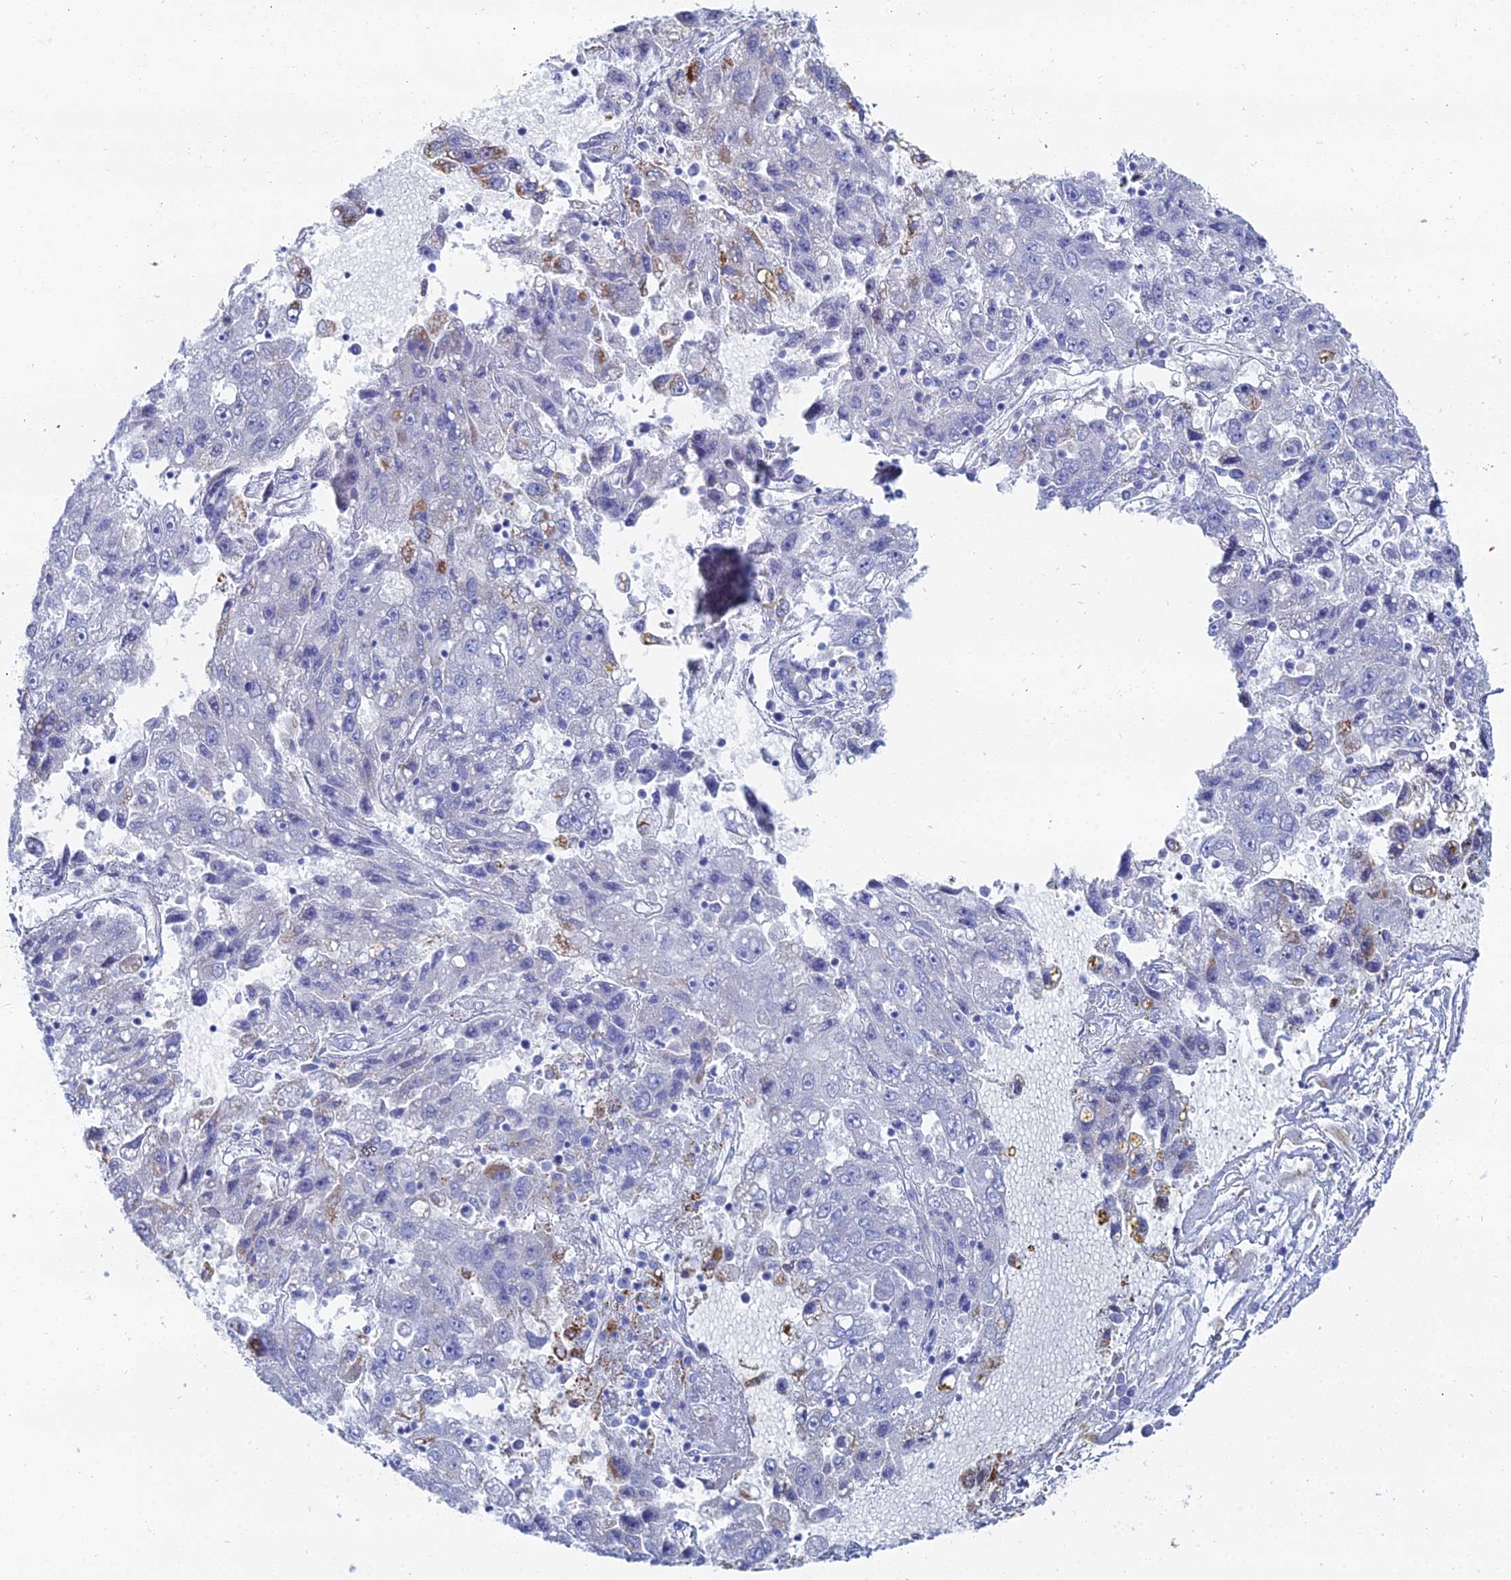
{"staining": {"intensity": "negative", "quantity": "none", "location": "none"}, "tissue": "liver cancer", "cell_type": "Tumor cells", "image_type": "cancer", "snomed": [{"axis": "morphology", "description": "Carcinoma, Hepatocellular, NOS"}, {"axis": "topography", "description": "Liver"}], "caption": "This histopathology image is of hepatocellular carcinoma (liver) stained with IHC to label a protein in brown with the nuclei are counter-stained blue. There is no staining in tumor cells.", "gene": "DHX34", "patient": {"sex": "male", "age": 49}}